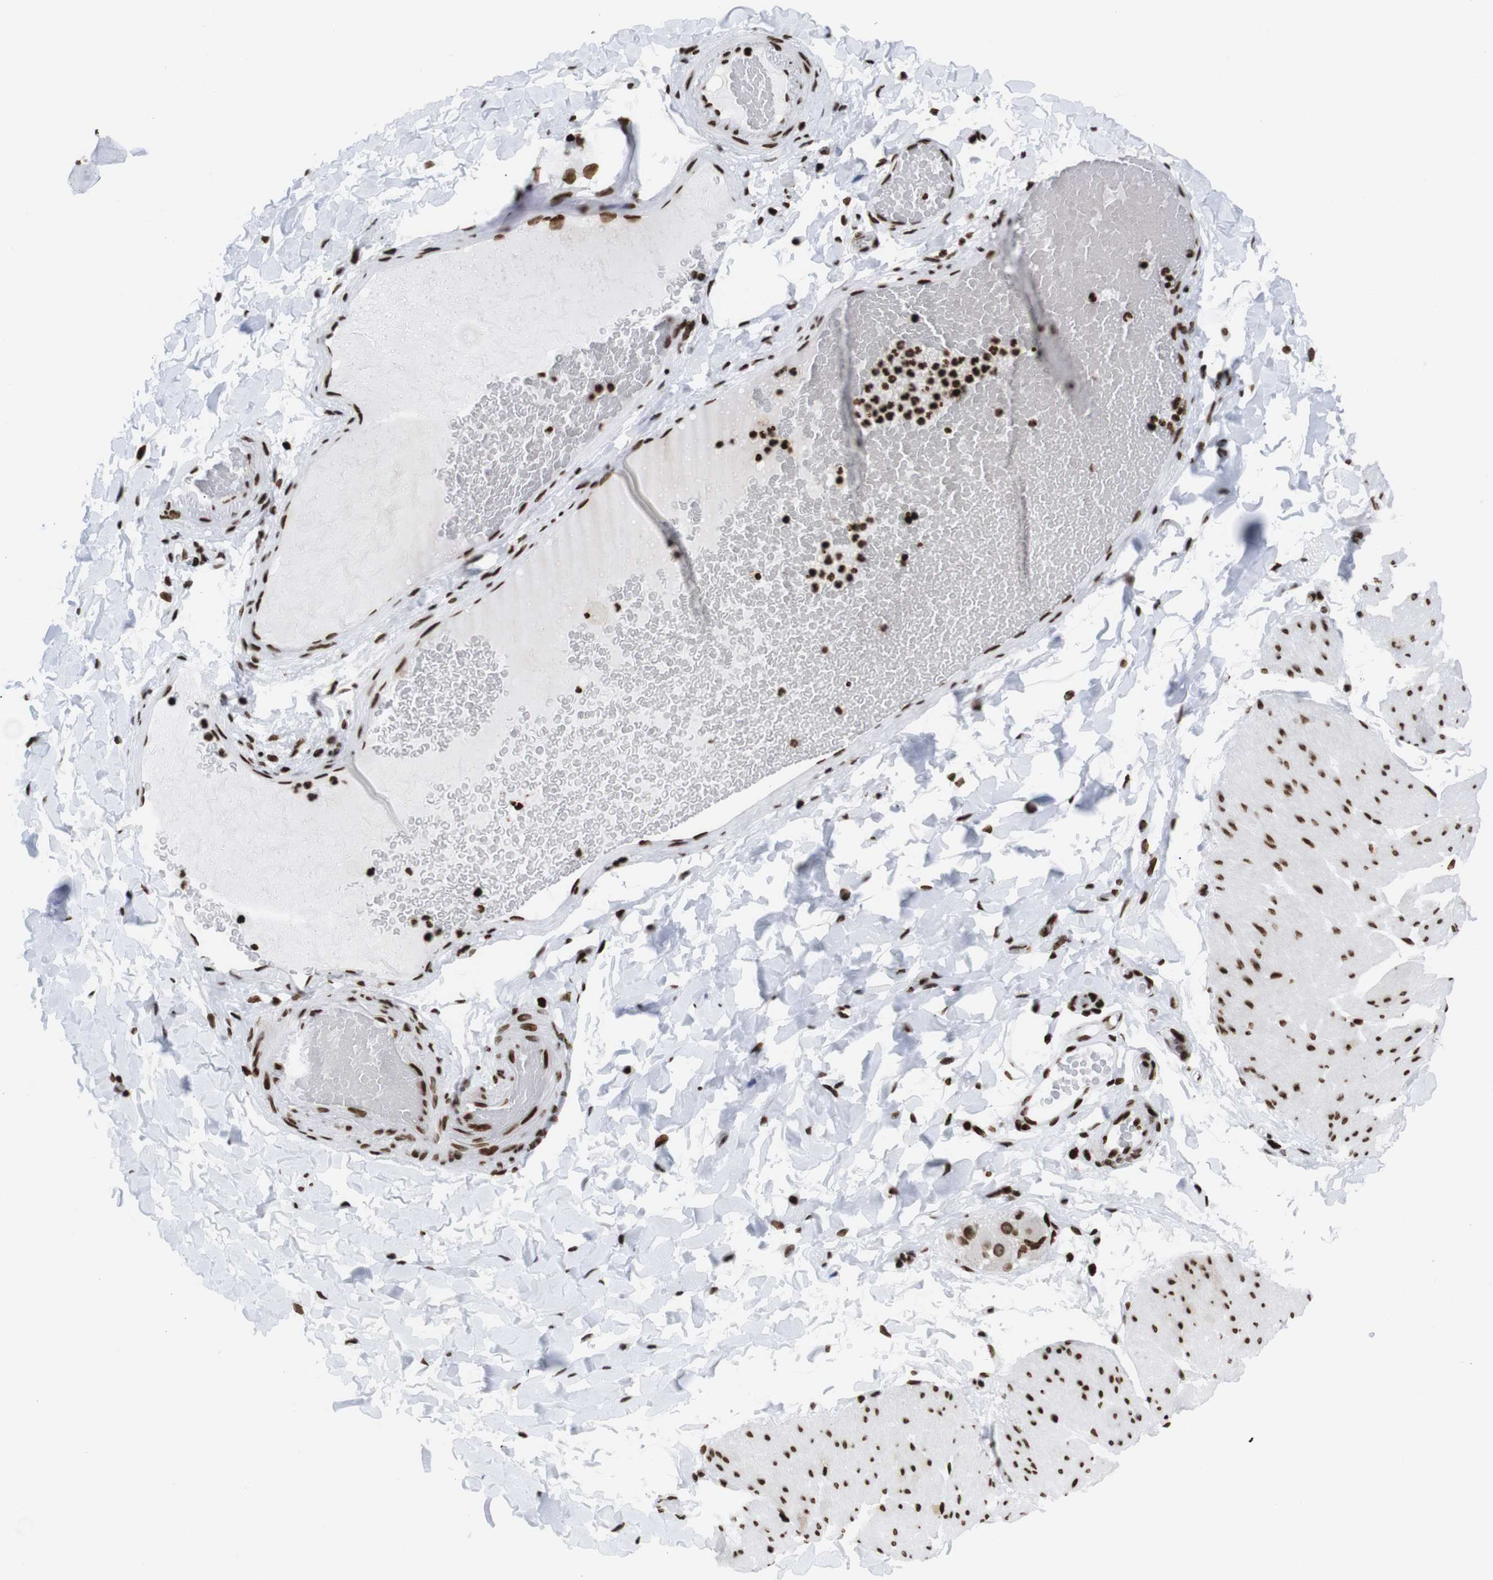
{"staining": {"intensity": "strong", "quantity": ">75%", "location": "nuclear"}, "tissue": "smooth muscle", "cell_type": "Smooth muscle cells", "image_type": "normal", "snomed": [{"axis": "morphology", "description": "Normal tissue, NOS"}, {"axis": "topography", "description": "Smooth muscle"}, {"axis": "topography", "description": "Colon"}], "caption": "The immunohistochemical stain highlights strong nuclear staining in smooth muscle cells of normal smooth muscle. Using DAB (brown) and hematoxylin (blue) stains, captured at high magnification using brightfield microscopy.", "gene": "H1", "patient": {"sex": "male", "age": 67}}